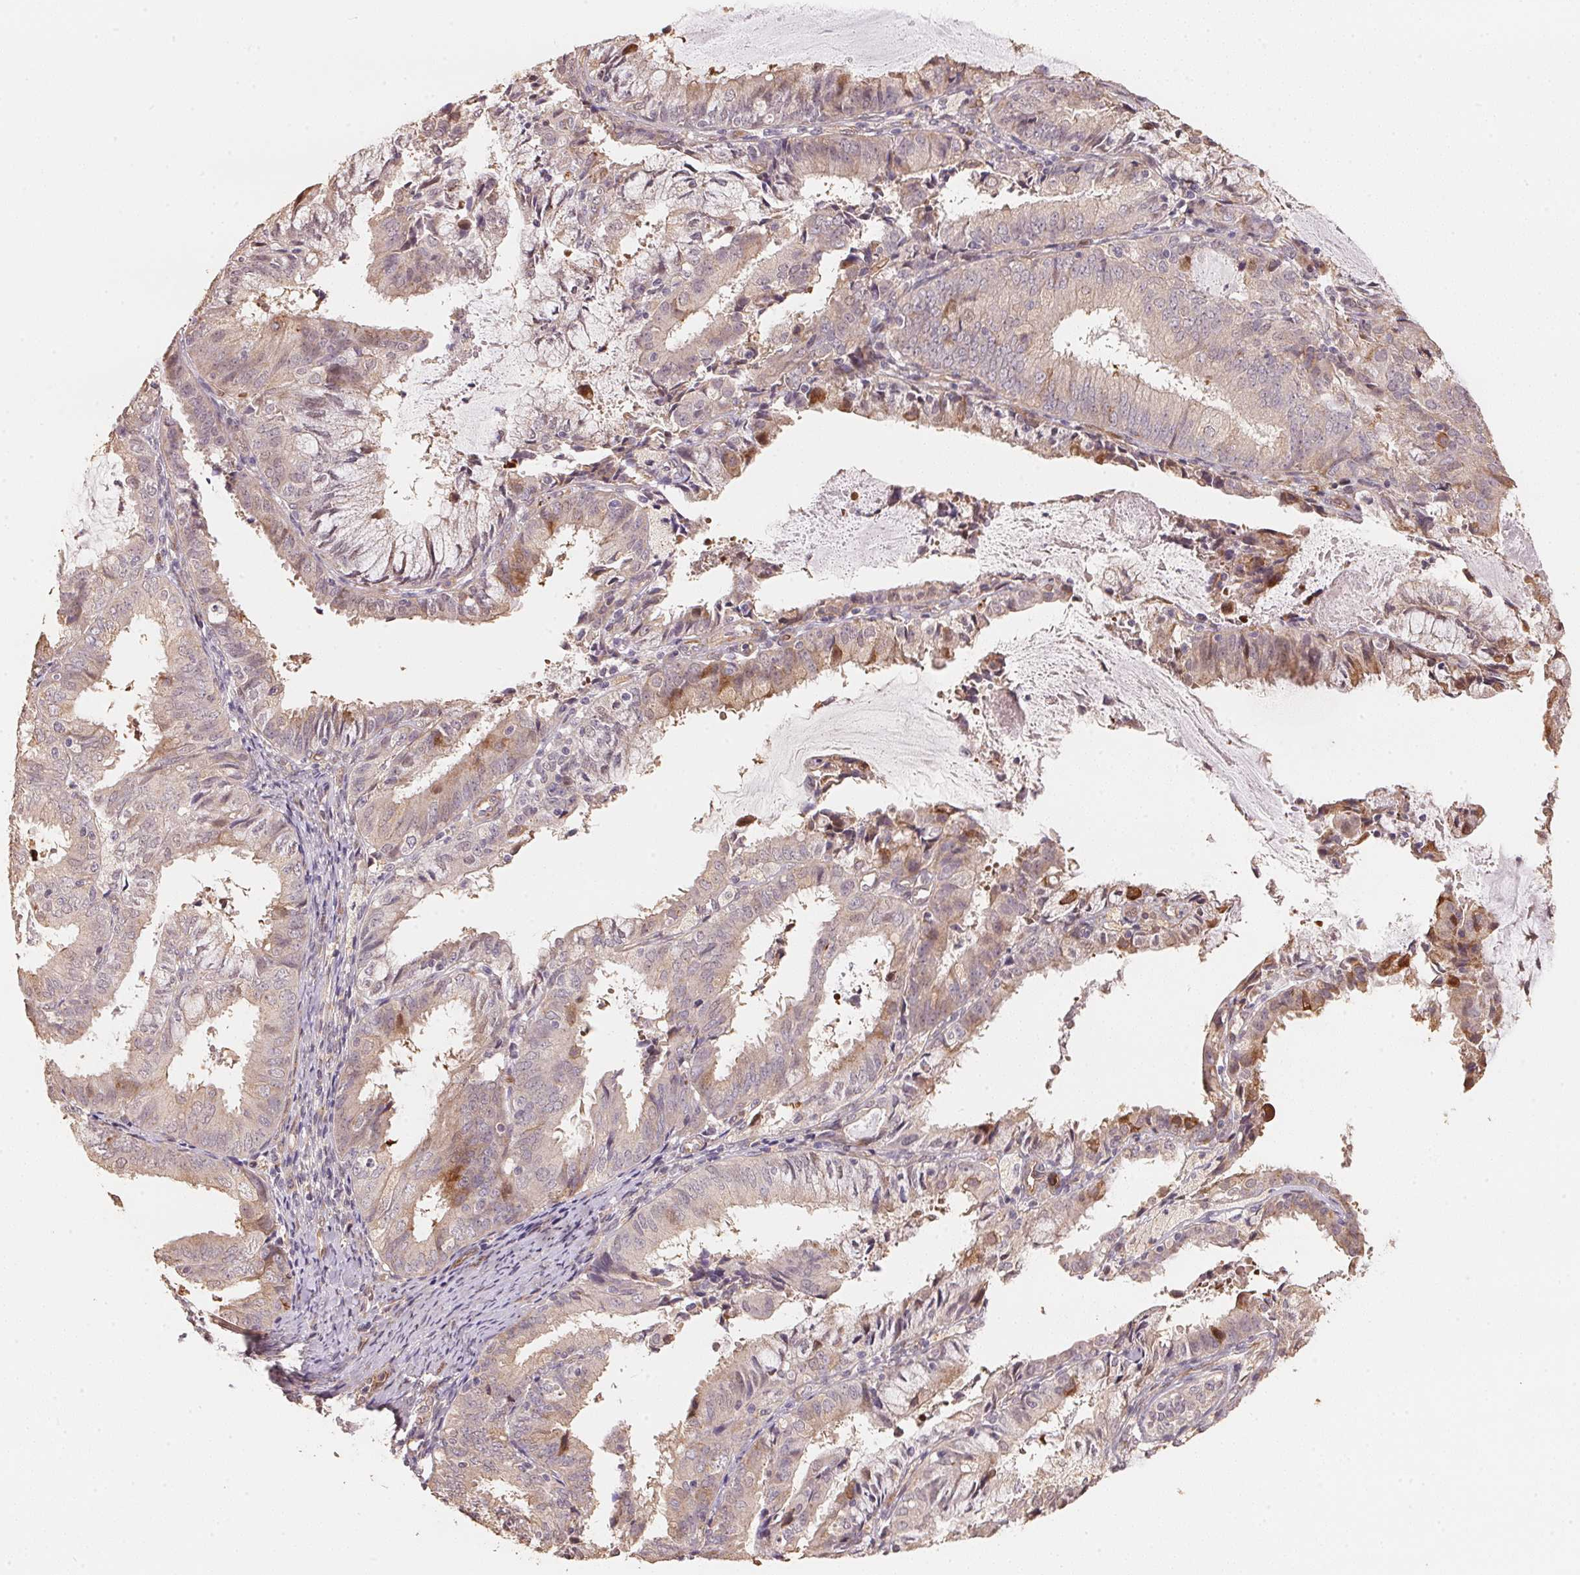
{"staining": {"intensity": "weak", "quantity": "<25%", "location": "cytoplasmic/membranous"}, "tissue": "endometrial cancer", "cell_type": "Tumor cells", "image_type": "cancer", "snomed": [{"axis": "morphology", "description": "Adenocarcinoma, NOS"}, {"axis": "topography", "description": "Endometrium"}], "caption": "Tumor cells are negative for brown protein staining in adenocarcinoma (endometrial).", "gene": "TMEM222", "patient": {"sex": "female", "age": 57}}